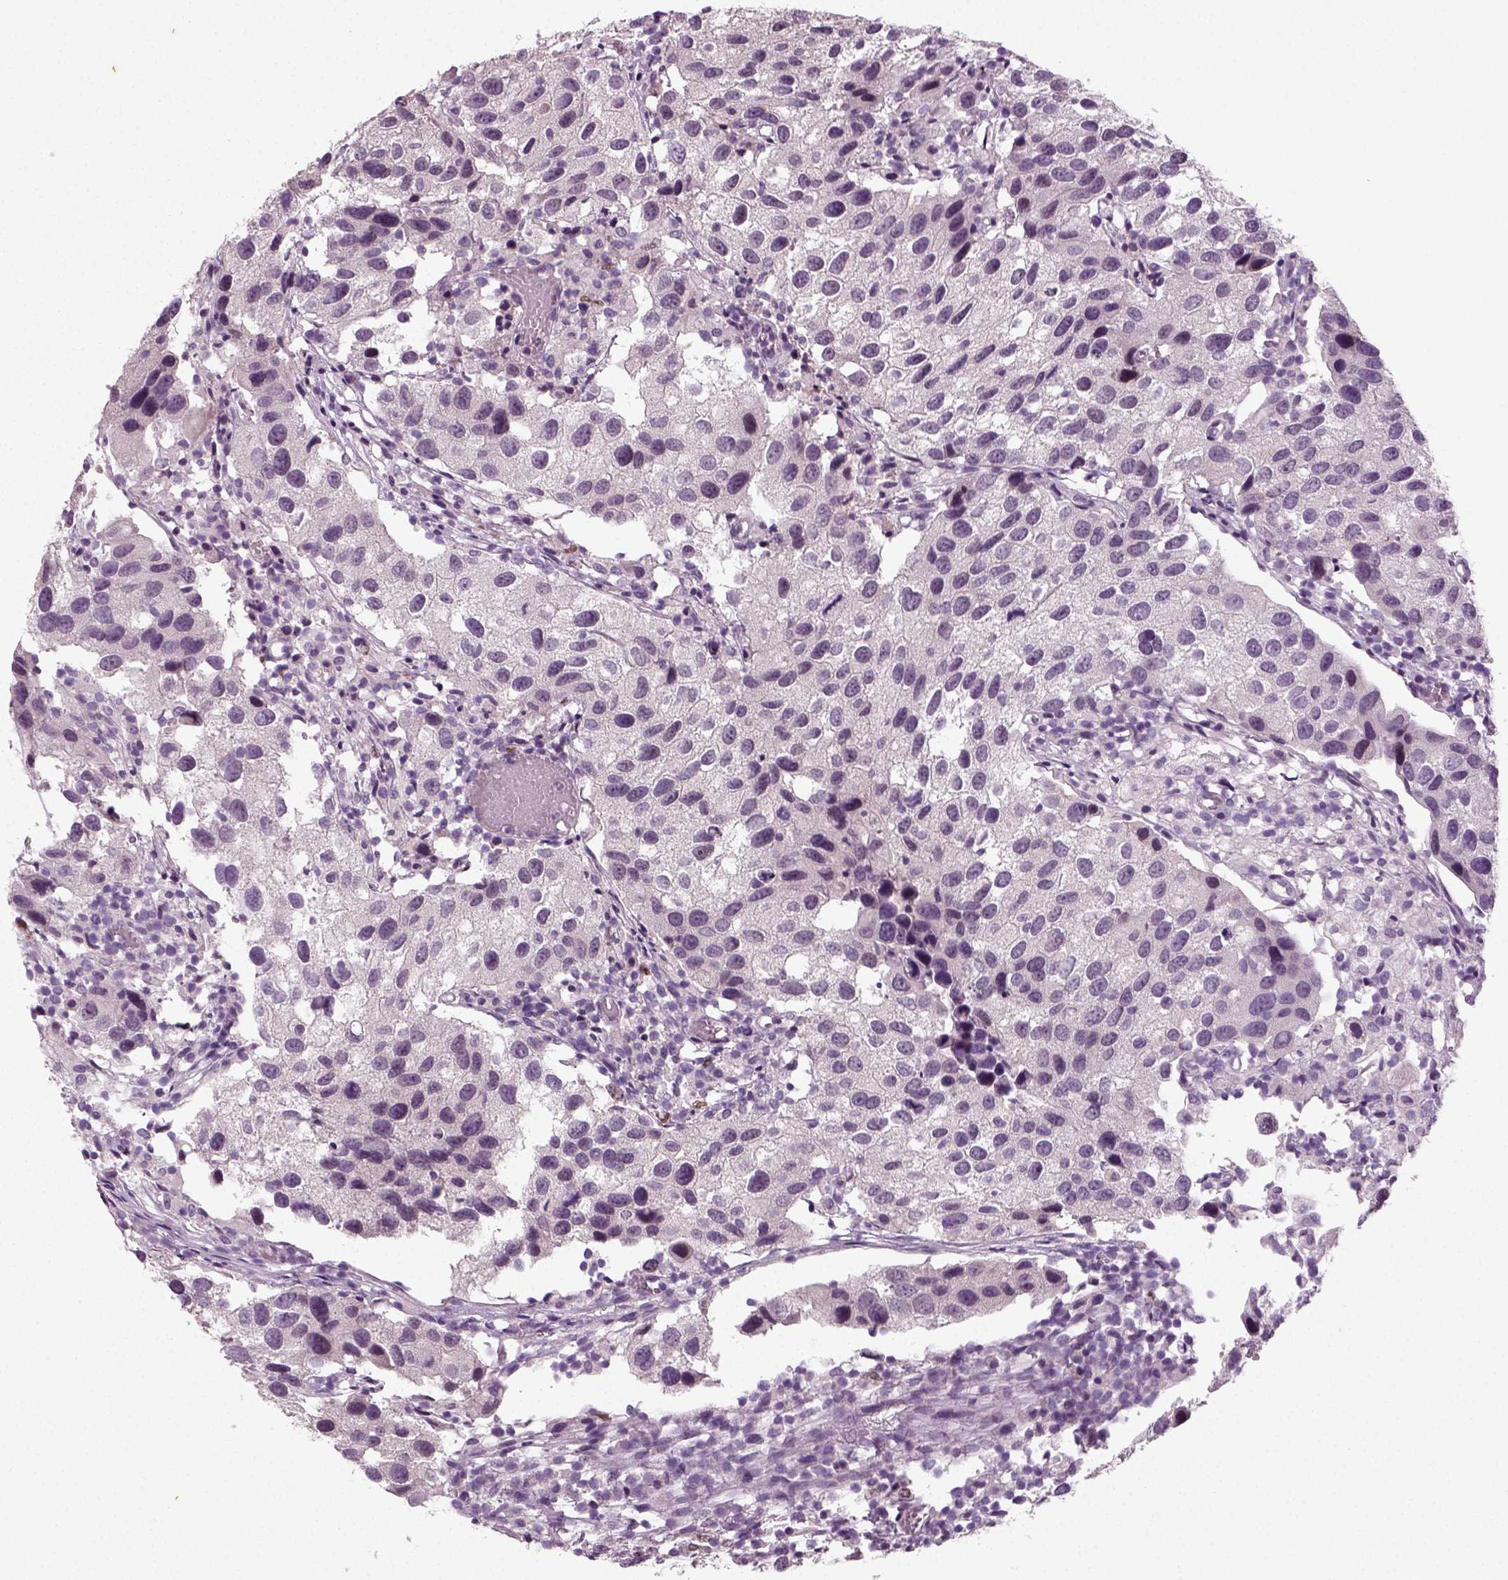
{"staining": {"intensity": "negative", "quantity": "none", "location": "none"}, "tissue": "urothelial cancer", "cell_type": "Tumor cells", "image_type": "cancer", "snomed": [{"axis": "morphology", "description": "Urothelial carcinoma, High grade"}, {"axis": "topography", "description": "Urinary bladder"}], "caption": "IHC photomicrograph of neoplastic tissue: human urothelial carcinoma (high-grade) stained with DAB demonstrates no significant protein positivity in tumor cells.", "gene": "SYNGAP1", "patient": {"sex": "male", "age": 79}}